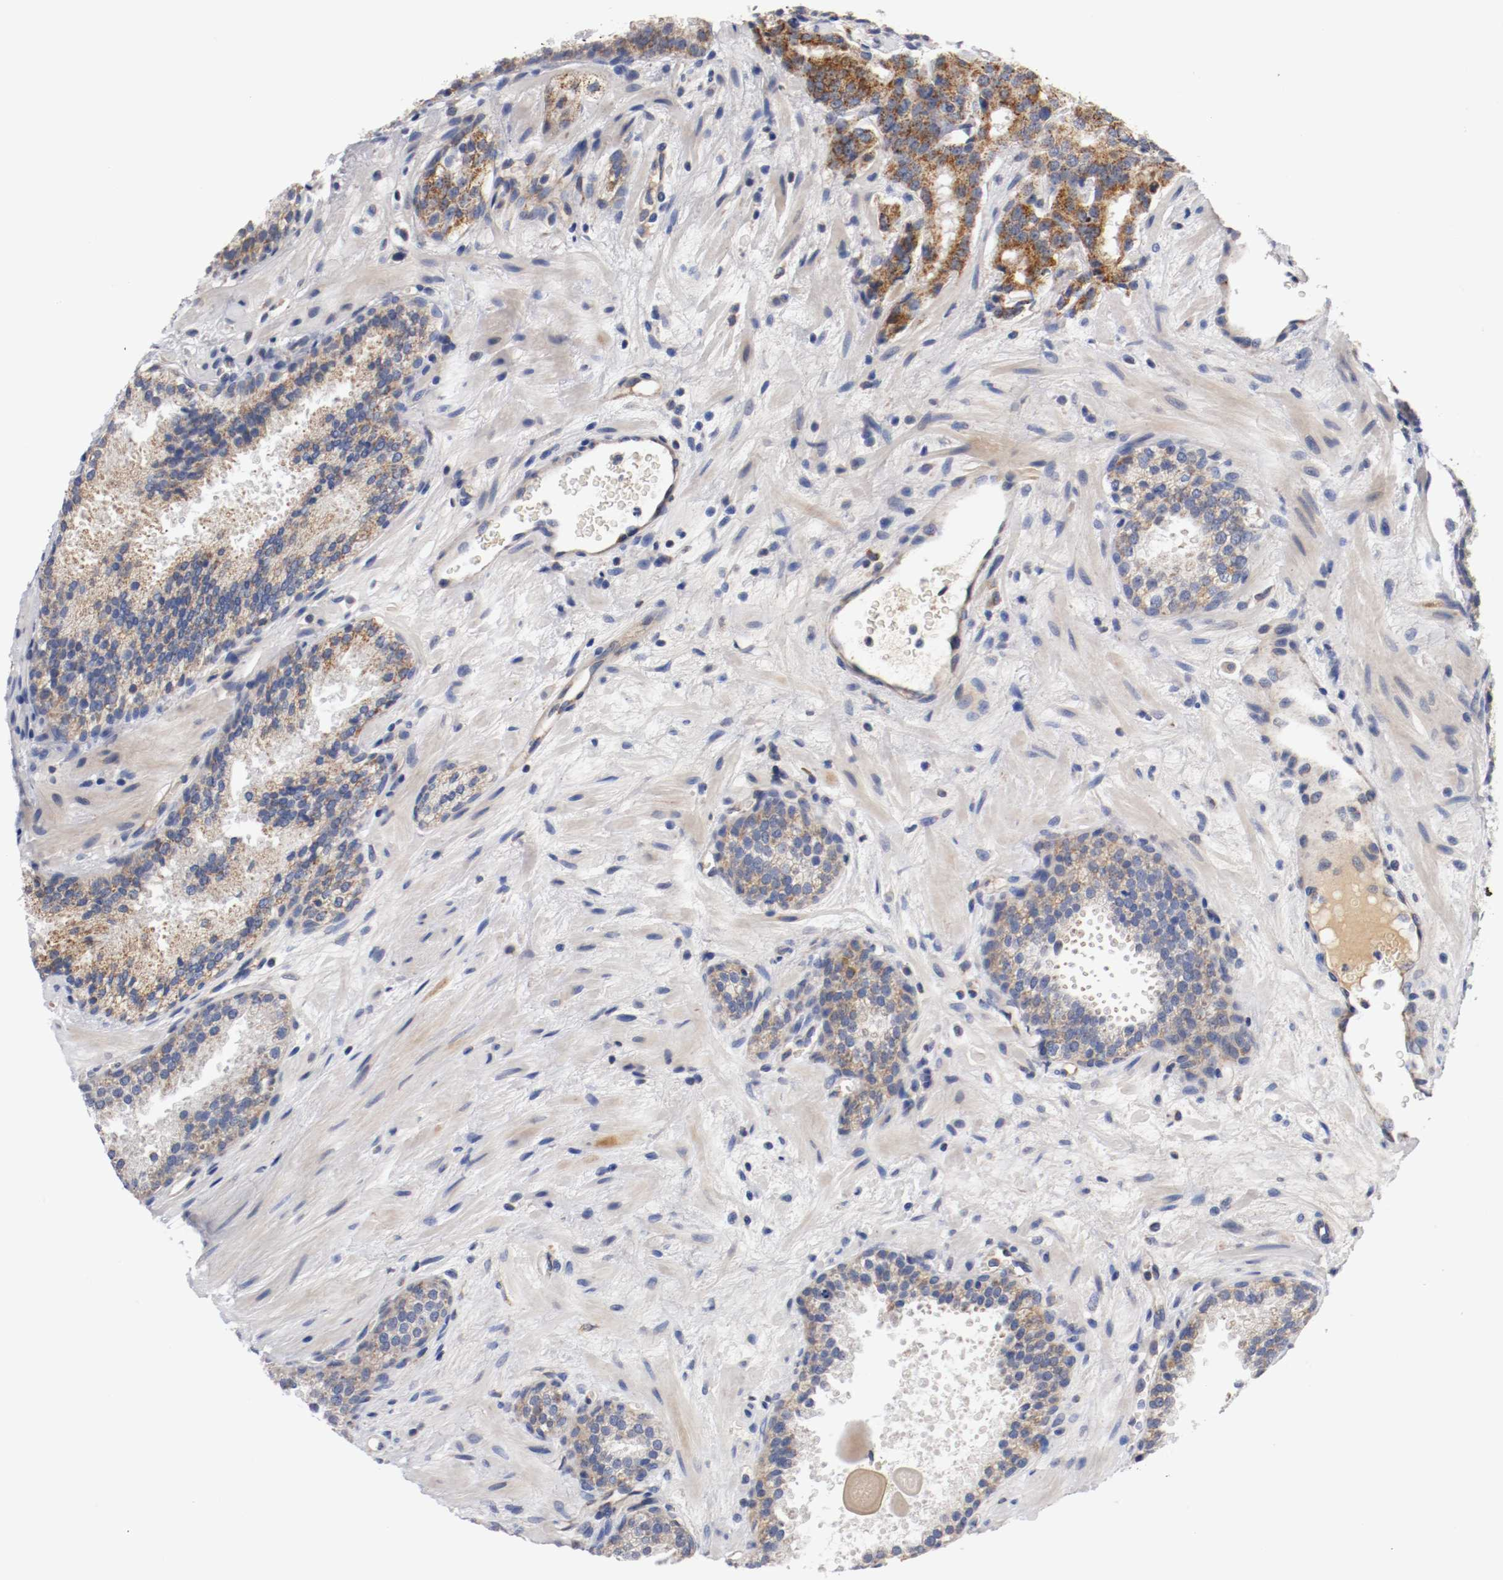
{"staining": {"intensity": "moderate", "quantity": ">75%", "location": "cytoplasmic/membranous"}, "tissue": "prostate cancer", "cell_type": "Tumor cells", "image_type": "cancer", "snomed": [{"axis": "morphology", "description": "Adenocarcinoma, High grade"}, {"axis": "topography", "description": "Prostate"}], "caption": "This is a micrograph of IHC staining of high-grade adenocarcinoma (prostate), which shows moderate positivity in the cytoplasmic/membranous of tumor cells.", "gene": "PCSK6", "patient": {"sex": "male", "age": 58}}